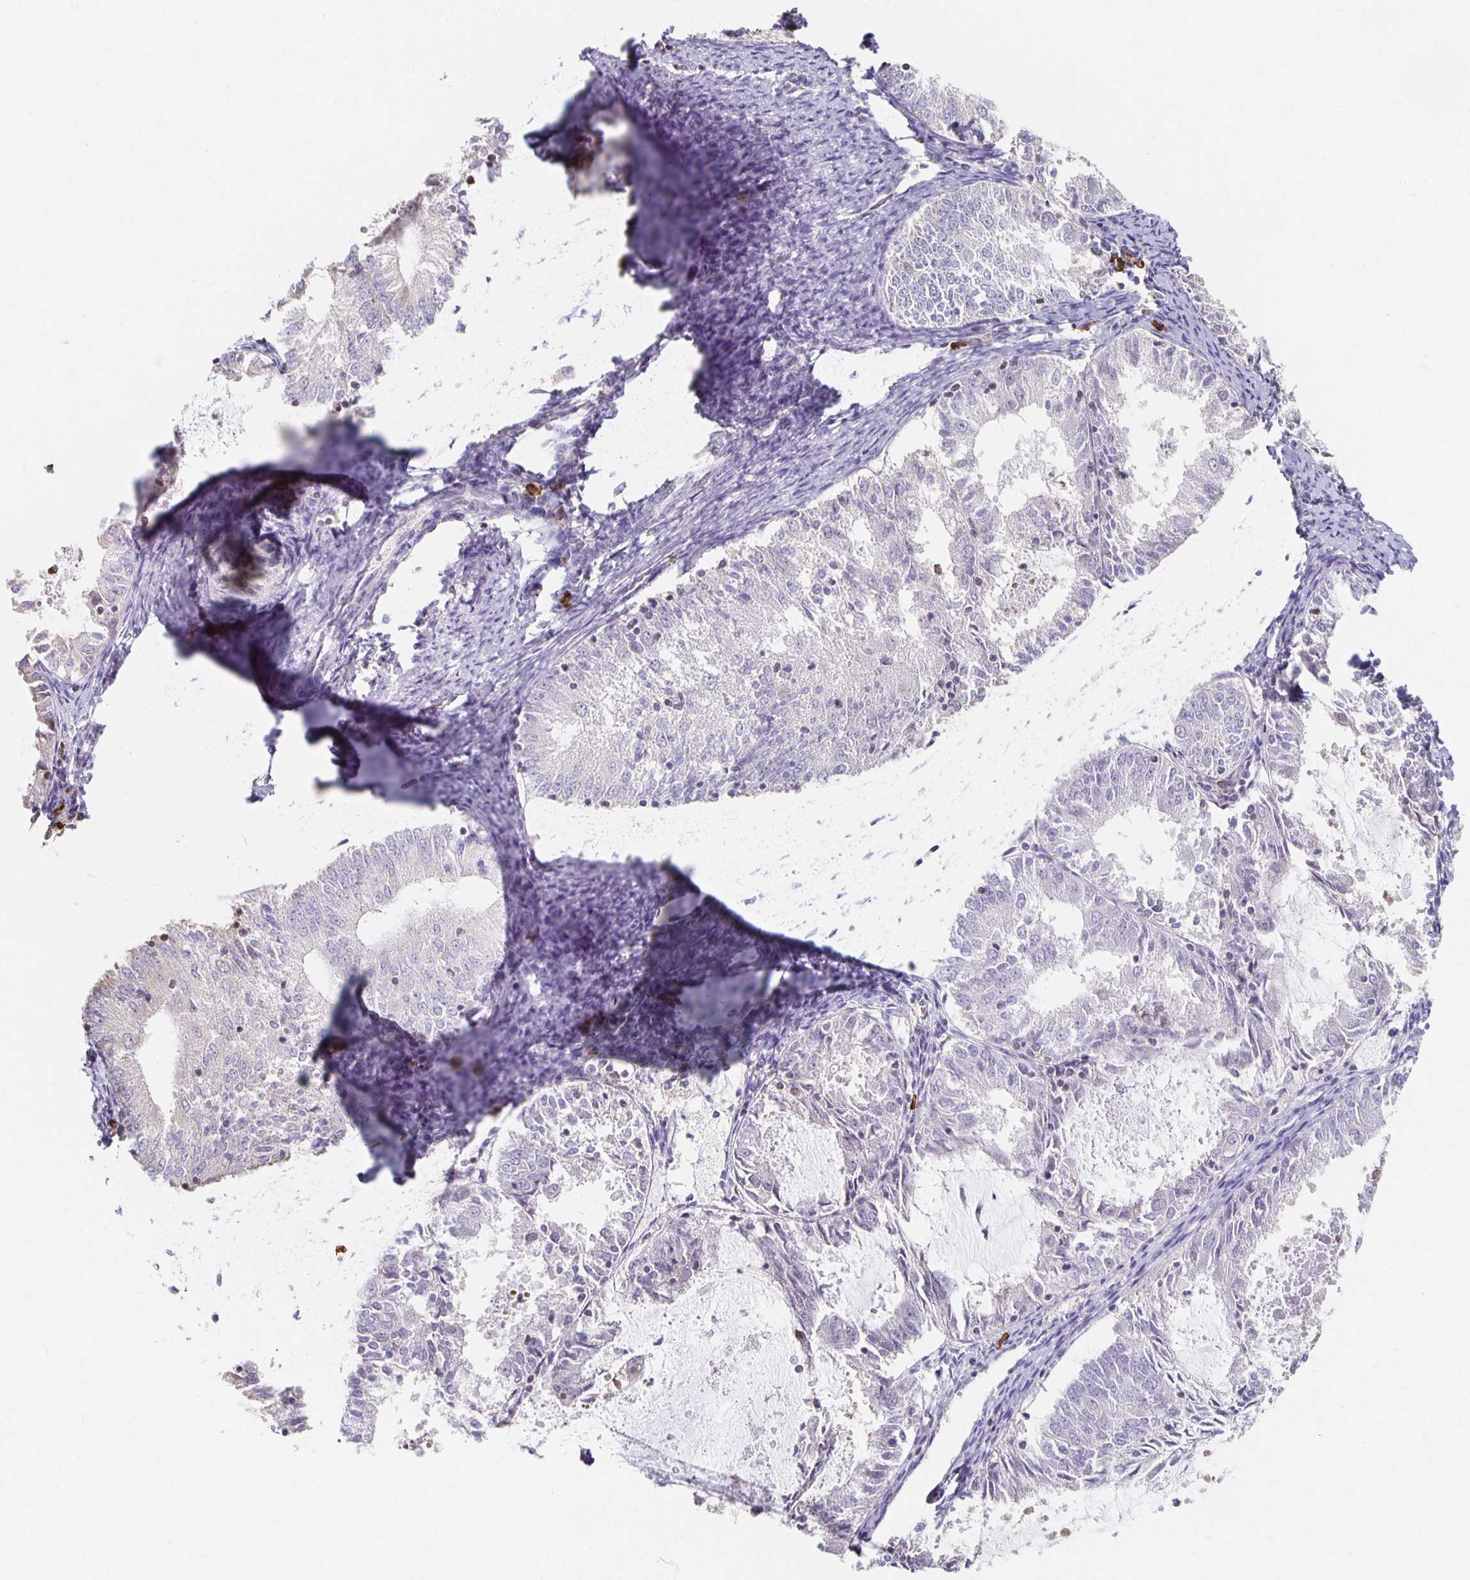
{"staining": {"intensity": "negative", "quantity": "none", "location": "none"}, "tissue": "endometrial cancer", "cell_type": "Tumor cells", "image_type": "cancer", "snomed": [{"axis": "morphology", "description": "Adenocarcinoma, NOS"}, {"axis": "topography", "description": "Endometrium"}], "caption": "A photomicrograph of human adenocarcinoma (endometrial) is negative for staining in tumor cells.", "gene": "ZNF692", "patient": {"sex": "female", "age": 57}}